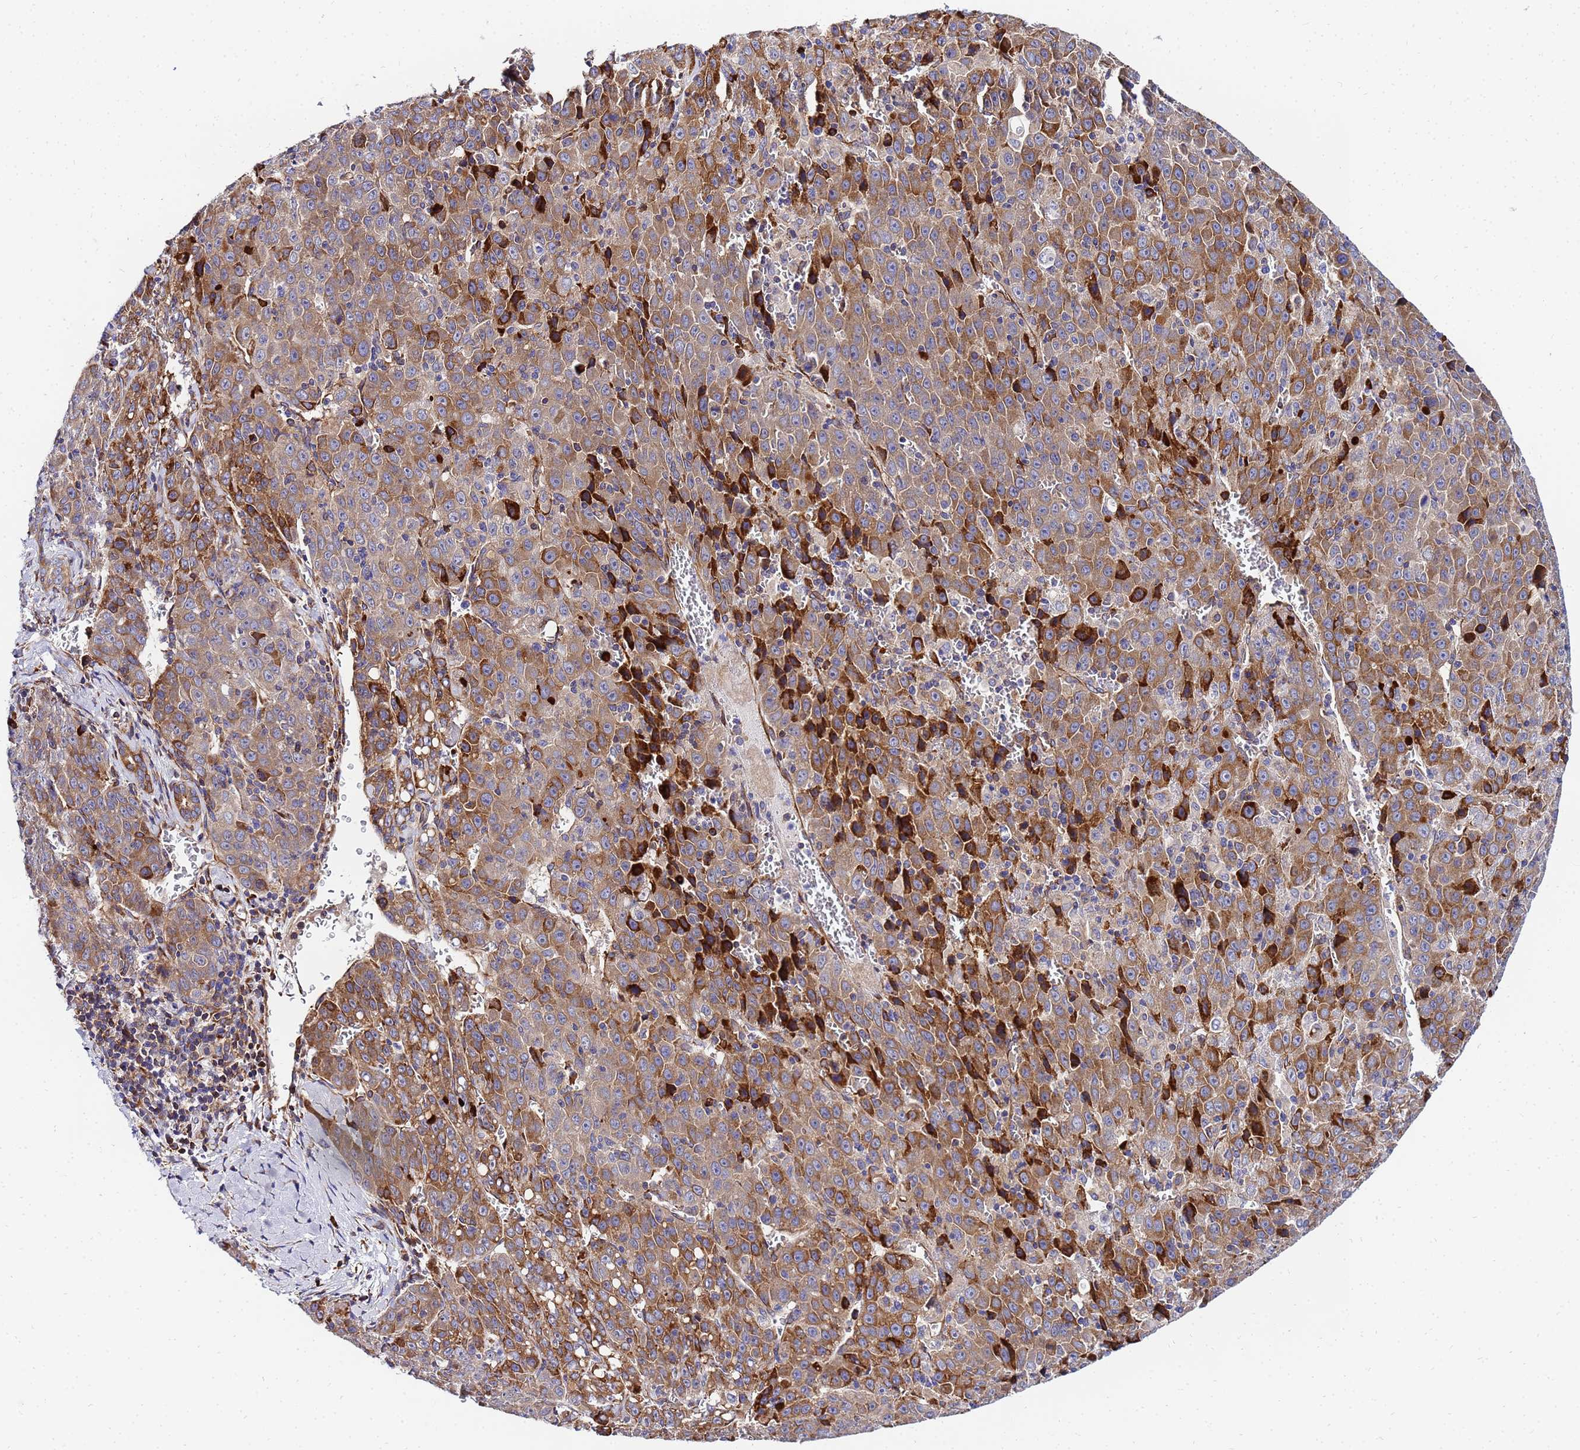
{"staining": {"intensity": "moderate", "quantity": ">75%", "location": "cytoplasmic/membranous"}, "tissue": "liver cancer", "cell_type": "Tumor cells", "image_type": "cancer", "snomed": [{"axis": "morphology", "description": "Carcinoma, Hepatocellular, NOS"}, {"axis": "topography", "description": "Liver"}], "caption": "High-power microscopy captured an IHC photomicrograph of liver cancer (hepatocellular carcinoma), revealing moderate cytoplasmic/membranous expression in about >75% of tumor cells.", "gene": "POM121", "patient": {"sex": "female", "age": 53}}